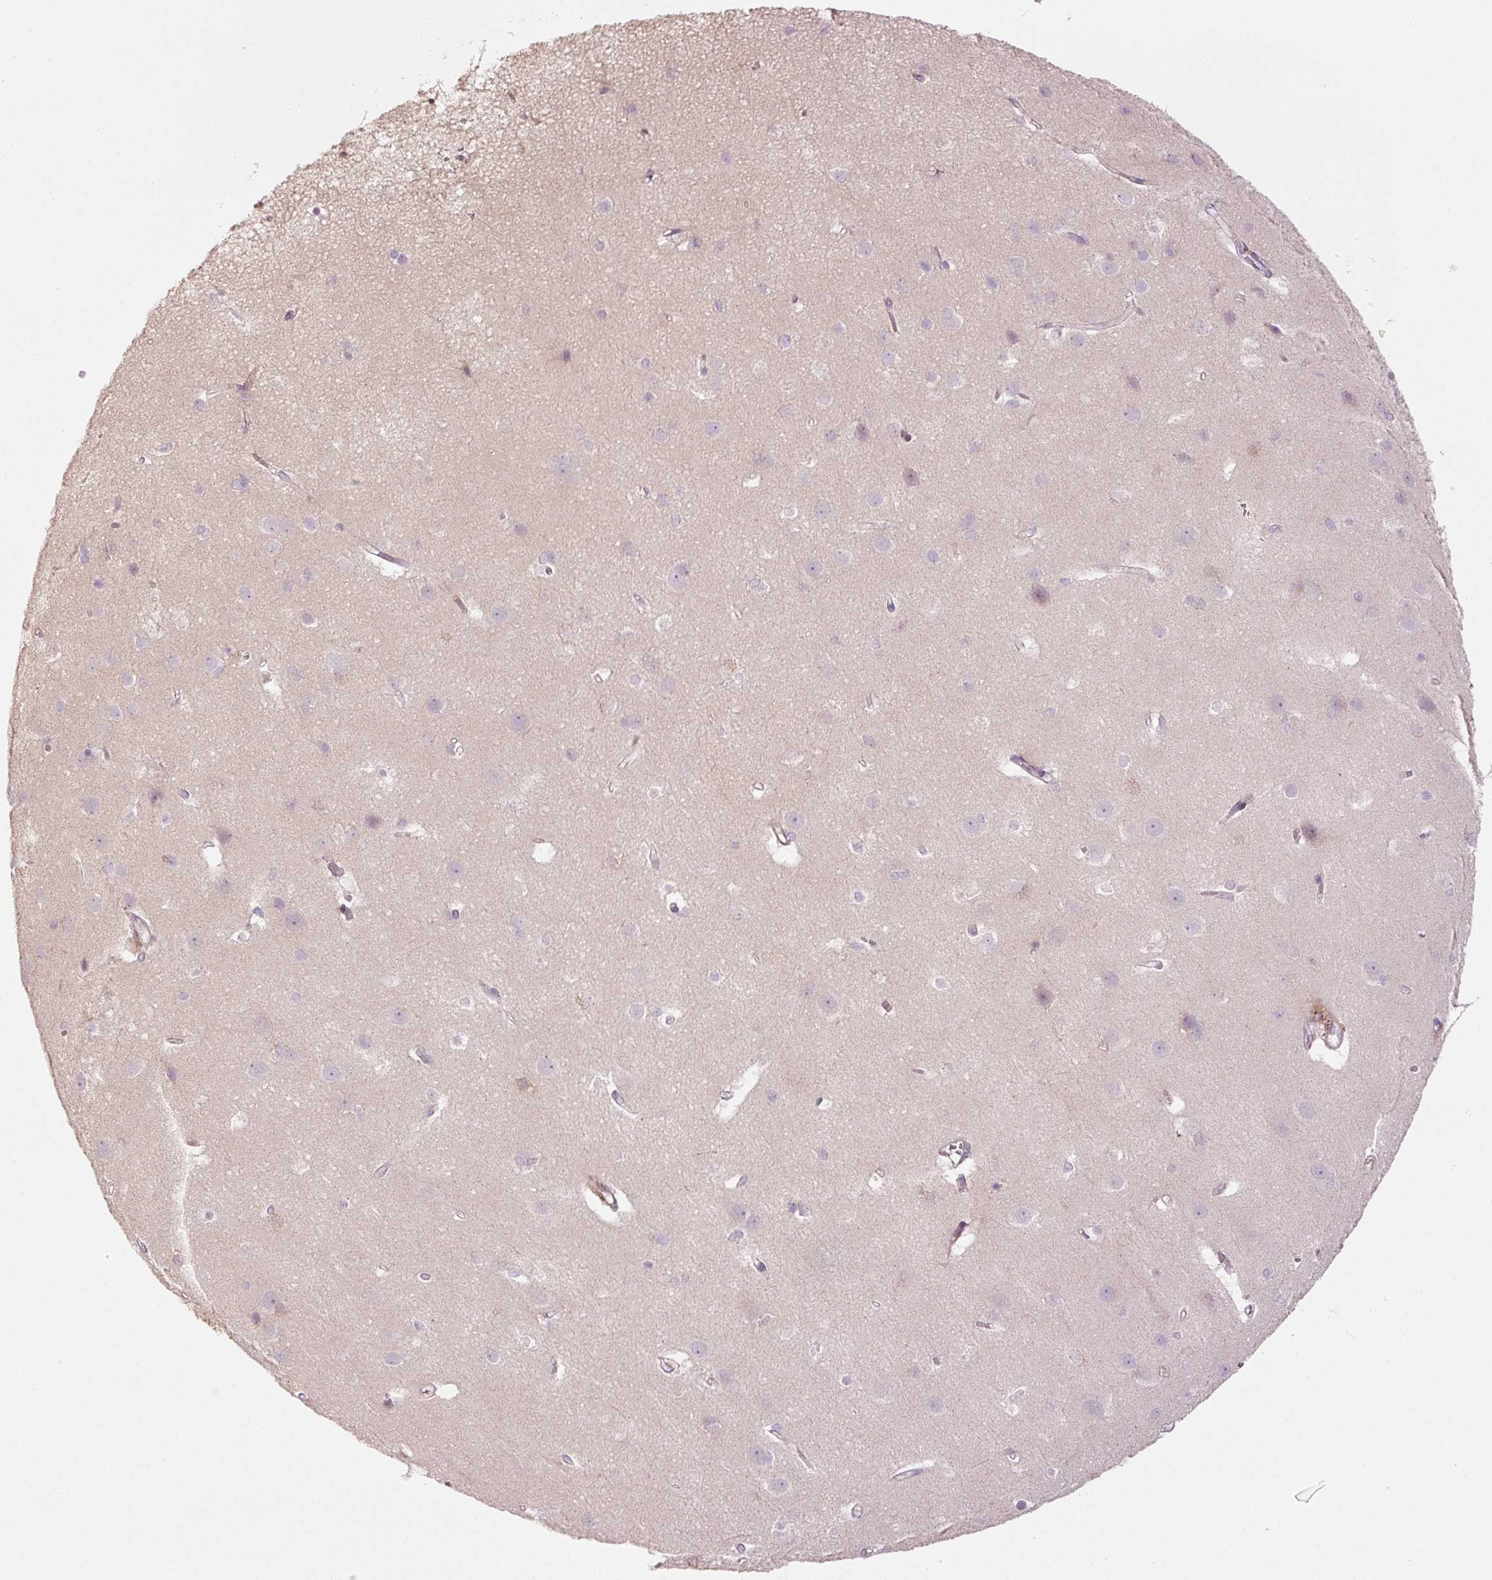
{"staining": {"intensity": "weak", "quantity": "<25%", "location": "cytoplasmic/membranous"}, "tissue": "cerebral cortex", "cell_type": "Endothelial cells", "image_type": "normal", "snomed": [{"axis": "morphology", "description": "Normal tissue, NOS"}, {"axis": "topography", "description": "Cerebral cortex"}], "caption": "Endothelial cells show no significant protein positivity in benign cerebral cortex. The staining is performed using DAB brown chromogen with nuclei counter-stained in using hematoxylin.", "gene": "SERPING1", "patient": {"sex": "male", "age": 37}}